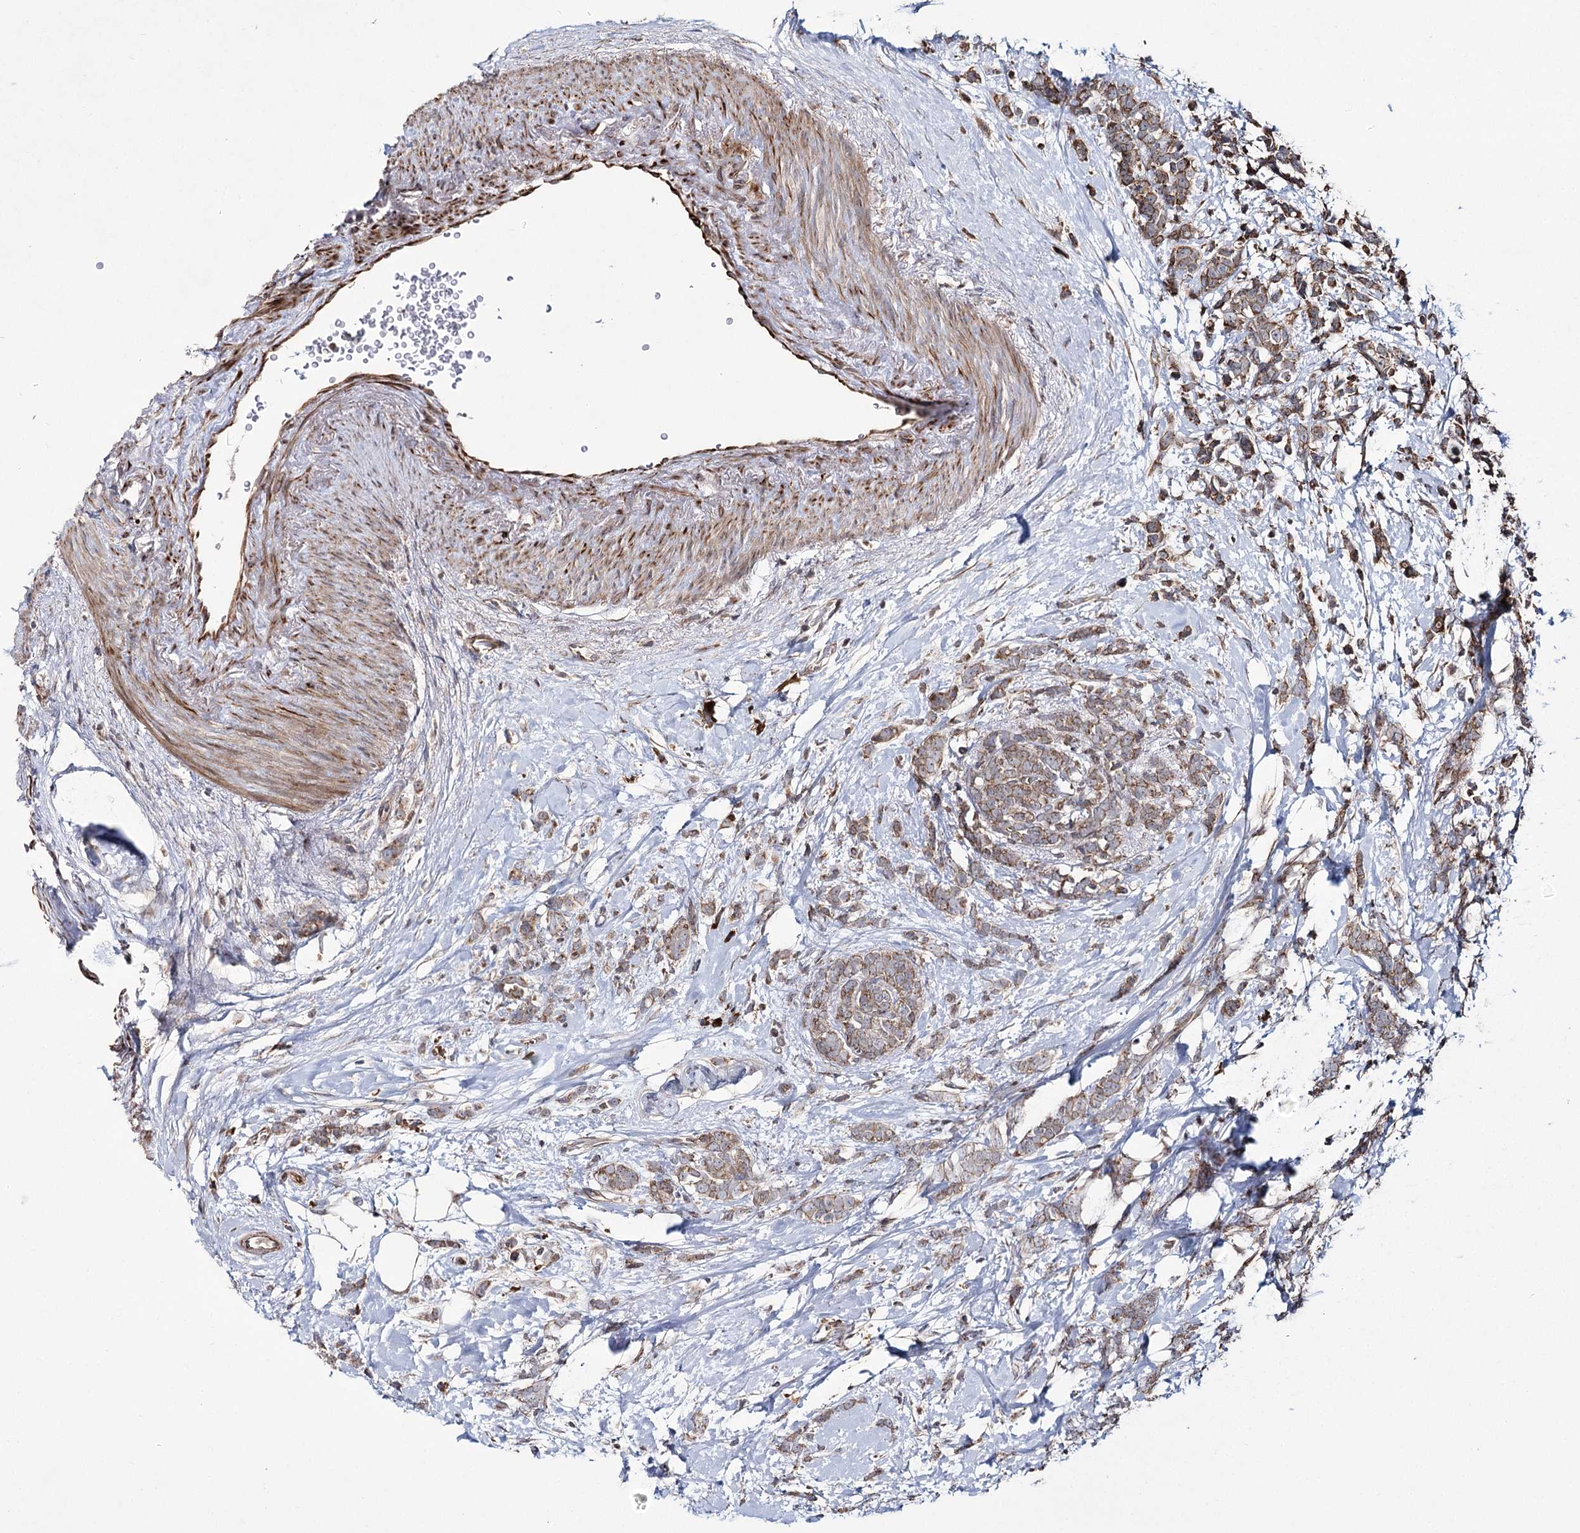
{"staining": {"intensity": "moderate", "quantity": "25%-75%", "location": "cytoplasmic/membranous"}, "tissue": "breast cancer", "cell_type": "Tumor cells", "image_type": "cancer", "snomed": [{"axis": "morphology", "description": "Lobular carcinoma"}, {"axis": "topography", "description": "Breast"}], "caption": "High-power microscopy captured an IHC histopathology image of breast cancer (lobular carcinoma), revealing moderate cytoplasmic/membranous staining in approximately 25%-75% of tumor cells.", "gene": "HECTD2", "patient": {"sex": "female", "age": 58}}